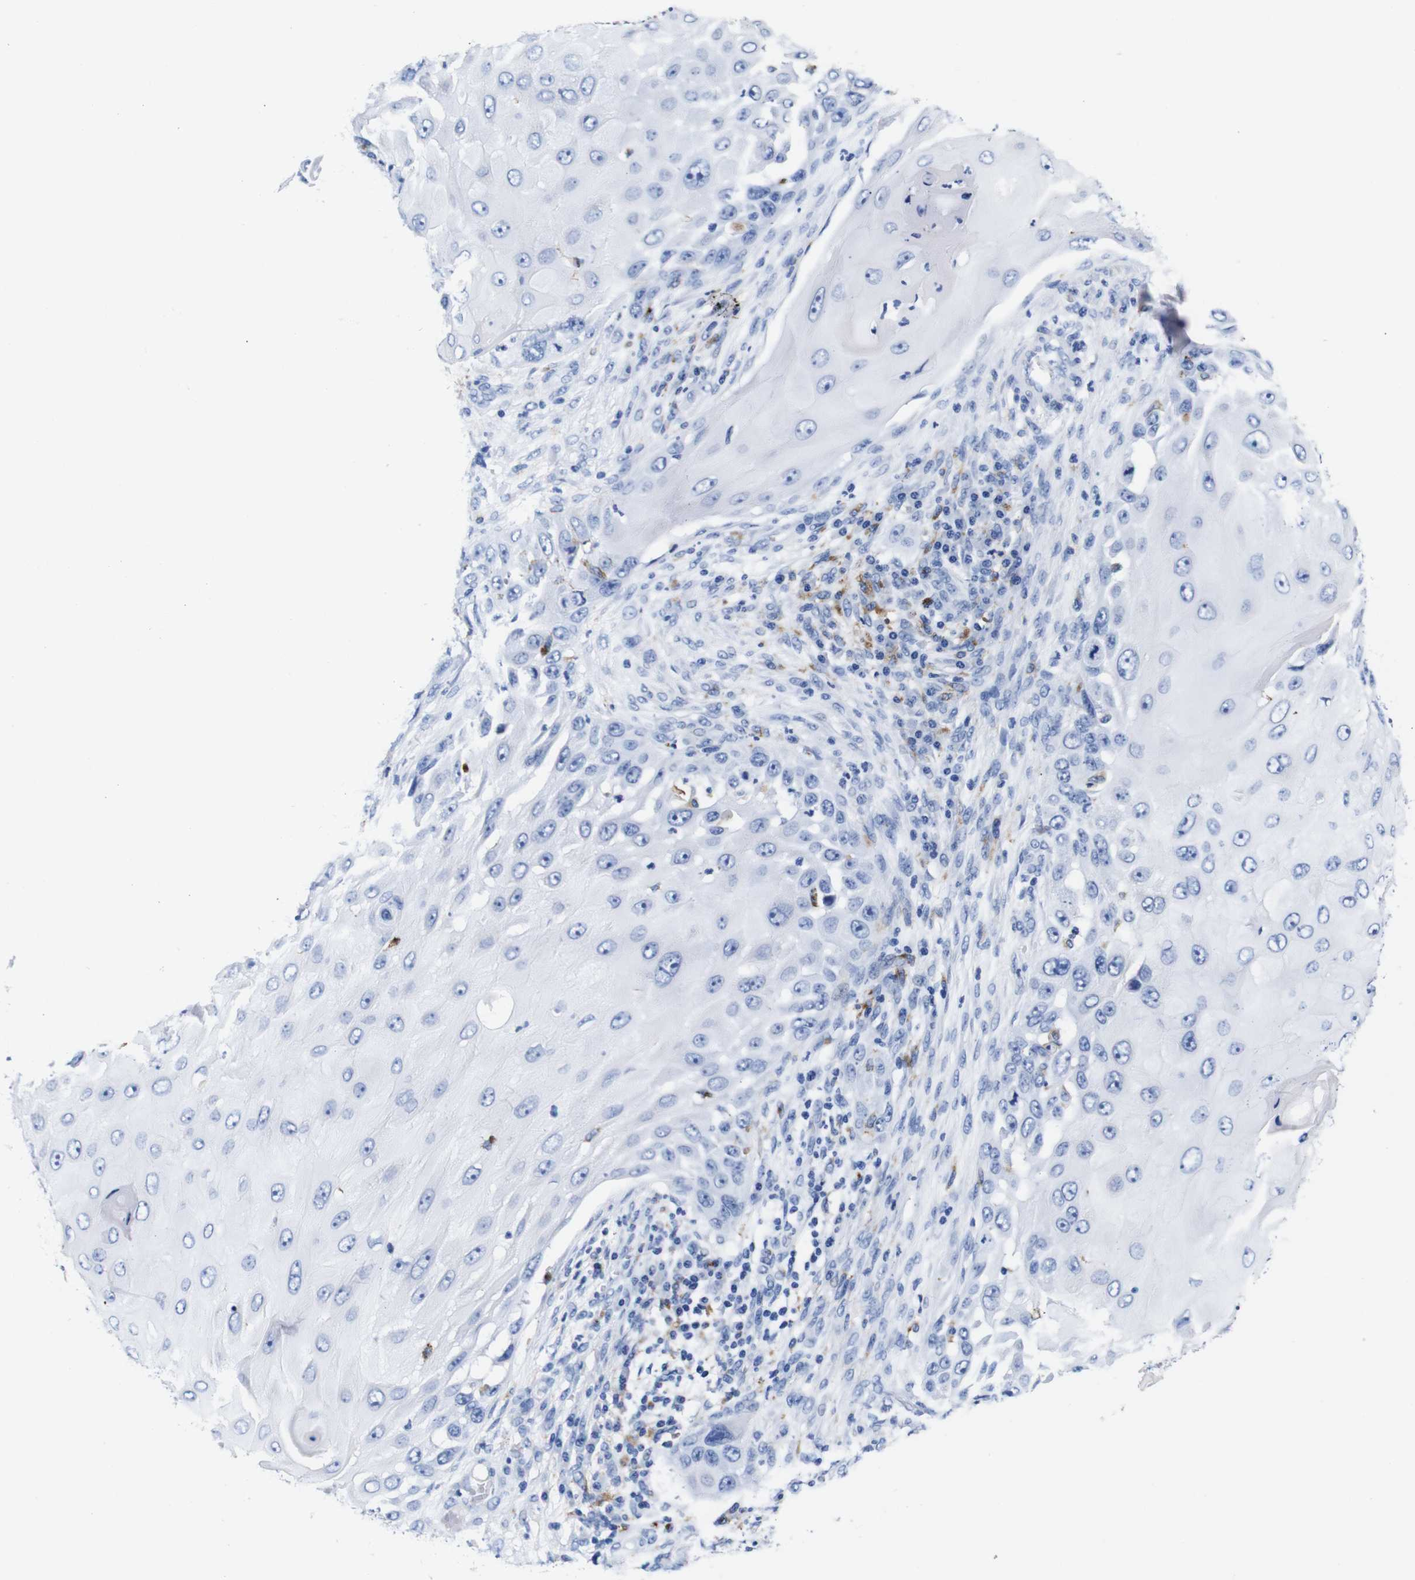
{"staining": {"intensity": "negative", "quantity": "none", "location": "none"}, "tissue": "skin cancer", "cell_type": "Tumor cells", "image_type": "cancer", "snomed": [{"axis": "morphology", "description": "Squamous cell carcinoma, NOS"}, {"axis": "topography", "description": "Skin"}], "caption": "Protein analysis of skin cancer (squamous cell carcinoma) demonstrates no significant expression in tumor cells.", "gene": "HLA-DMB", "patient": {"sex": "female", "age": 44}}